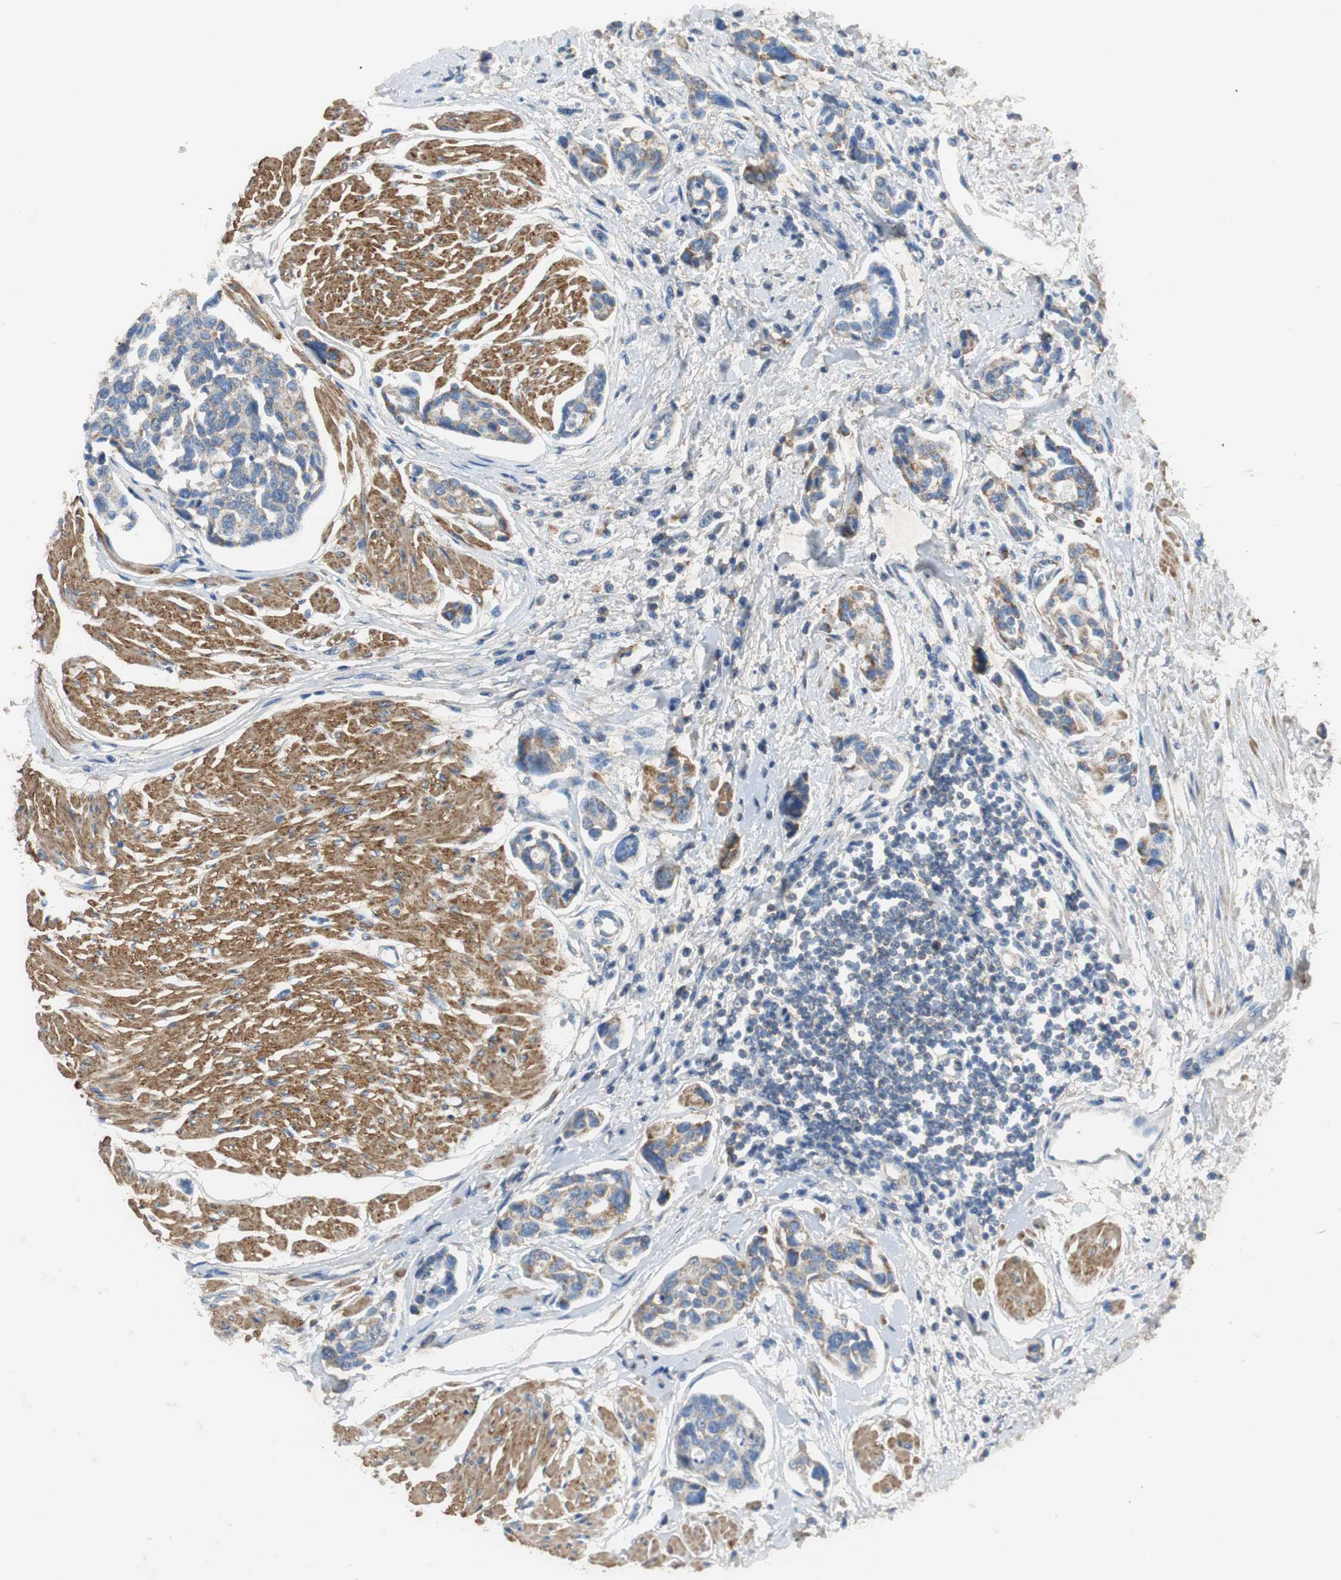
{"staining": {"intensity": "weak", "quantity": "25%-75%", "location": "cytoplasmic/membranous"}, "tissue": "urothelial cancer", "cell_type": "Tumor cells", "image_type": "cancer", "snomed": [{"axis": "morphology", "description": "Urothelial carcinoma, High grade"}, {"axis": "topography", "description": "Urinary bladder"}], "caption": "High-power microscopy captured an immunohistochemistry (IHC) micrograph of urothelial cancer, revealing weak cytoplasmic/membranous expression in approximately 25%-75% of tumor cells.", "gene": "NNT", "patient": {"sex": "male", "age": 78}}